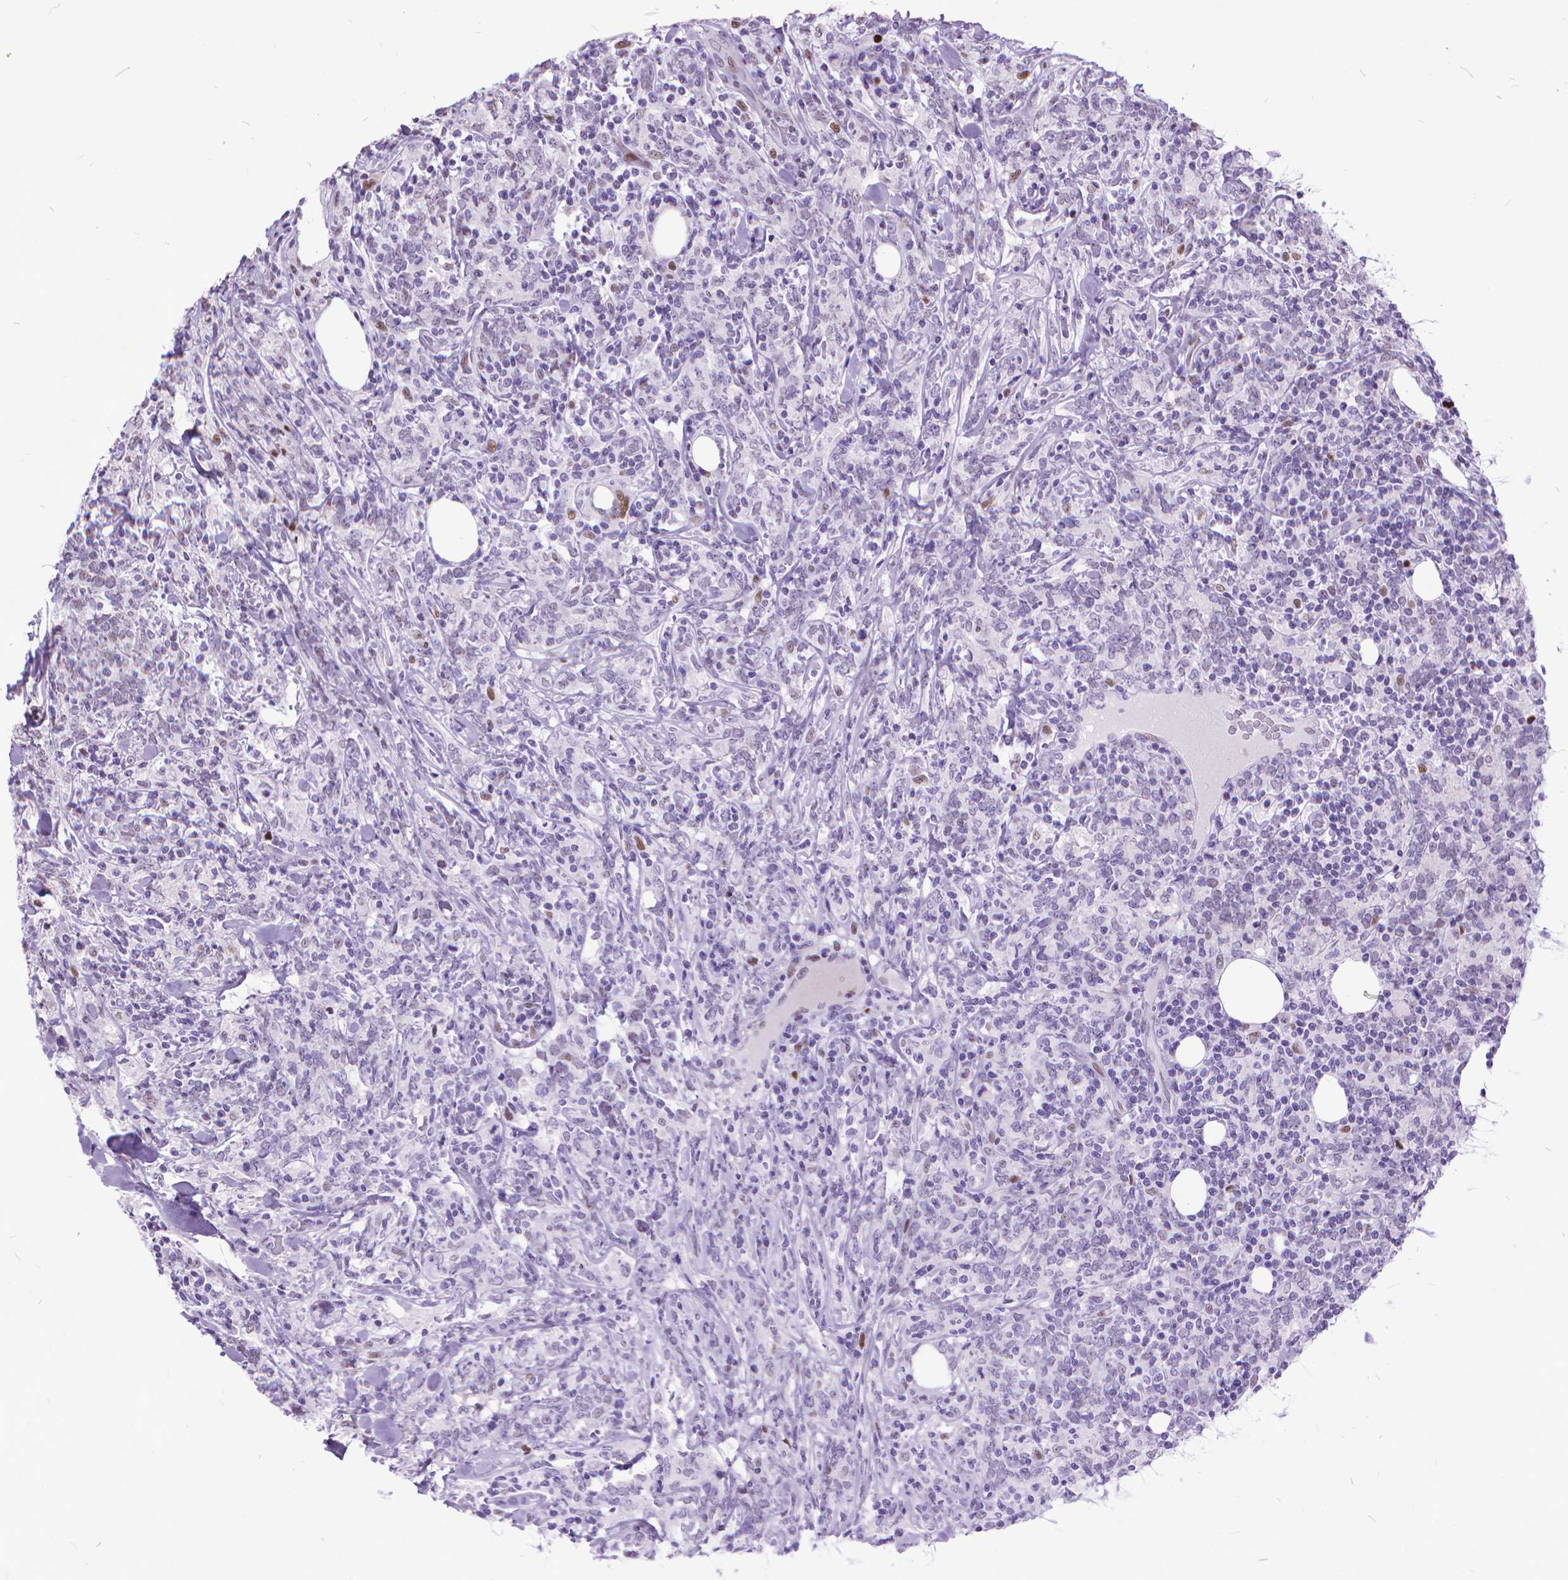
{"staining": {"intensity": "negative", "quantity": "none", "location": "none"}, "tissue": "lymphoma", "cell_type": "Tumor cells", "image_type": "cancer", "snomed": [{"axis": "morphology", "description": "Malignant lymphoma, non-Hodgkin's type, High grade"}, {"axis": "topography", "description": "Lymph node"}], "caption": "This is a histopathology image of immunohistochemistry staining of lymphoma, which shows no staining in tumor cells.", "gene": "POLE4", "patient": {"sex": "female", "age": 84}}